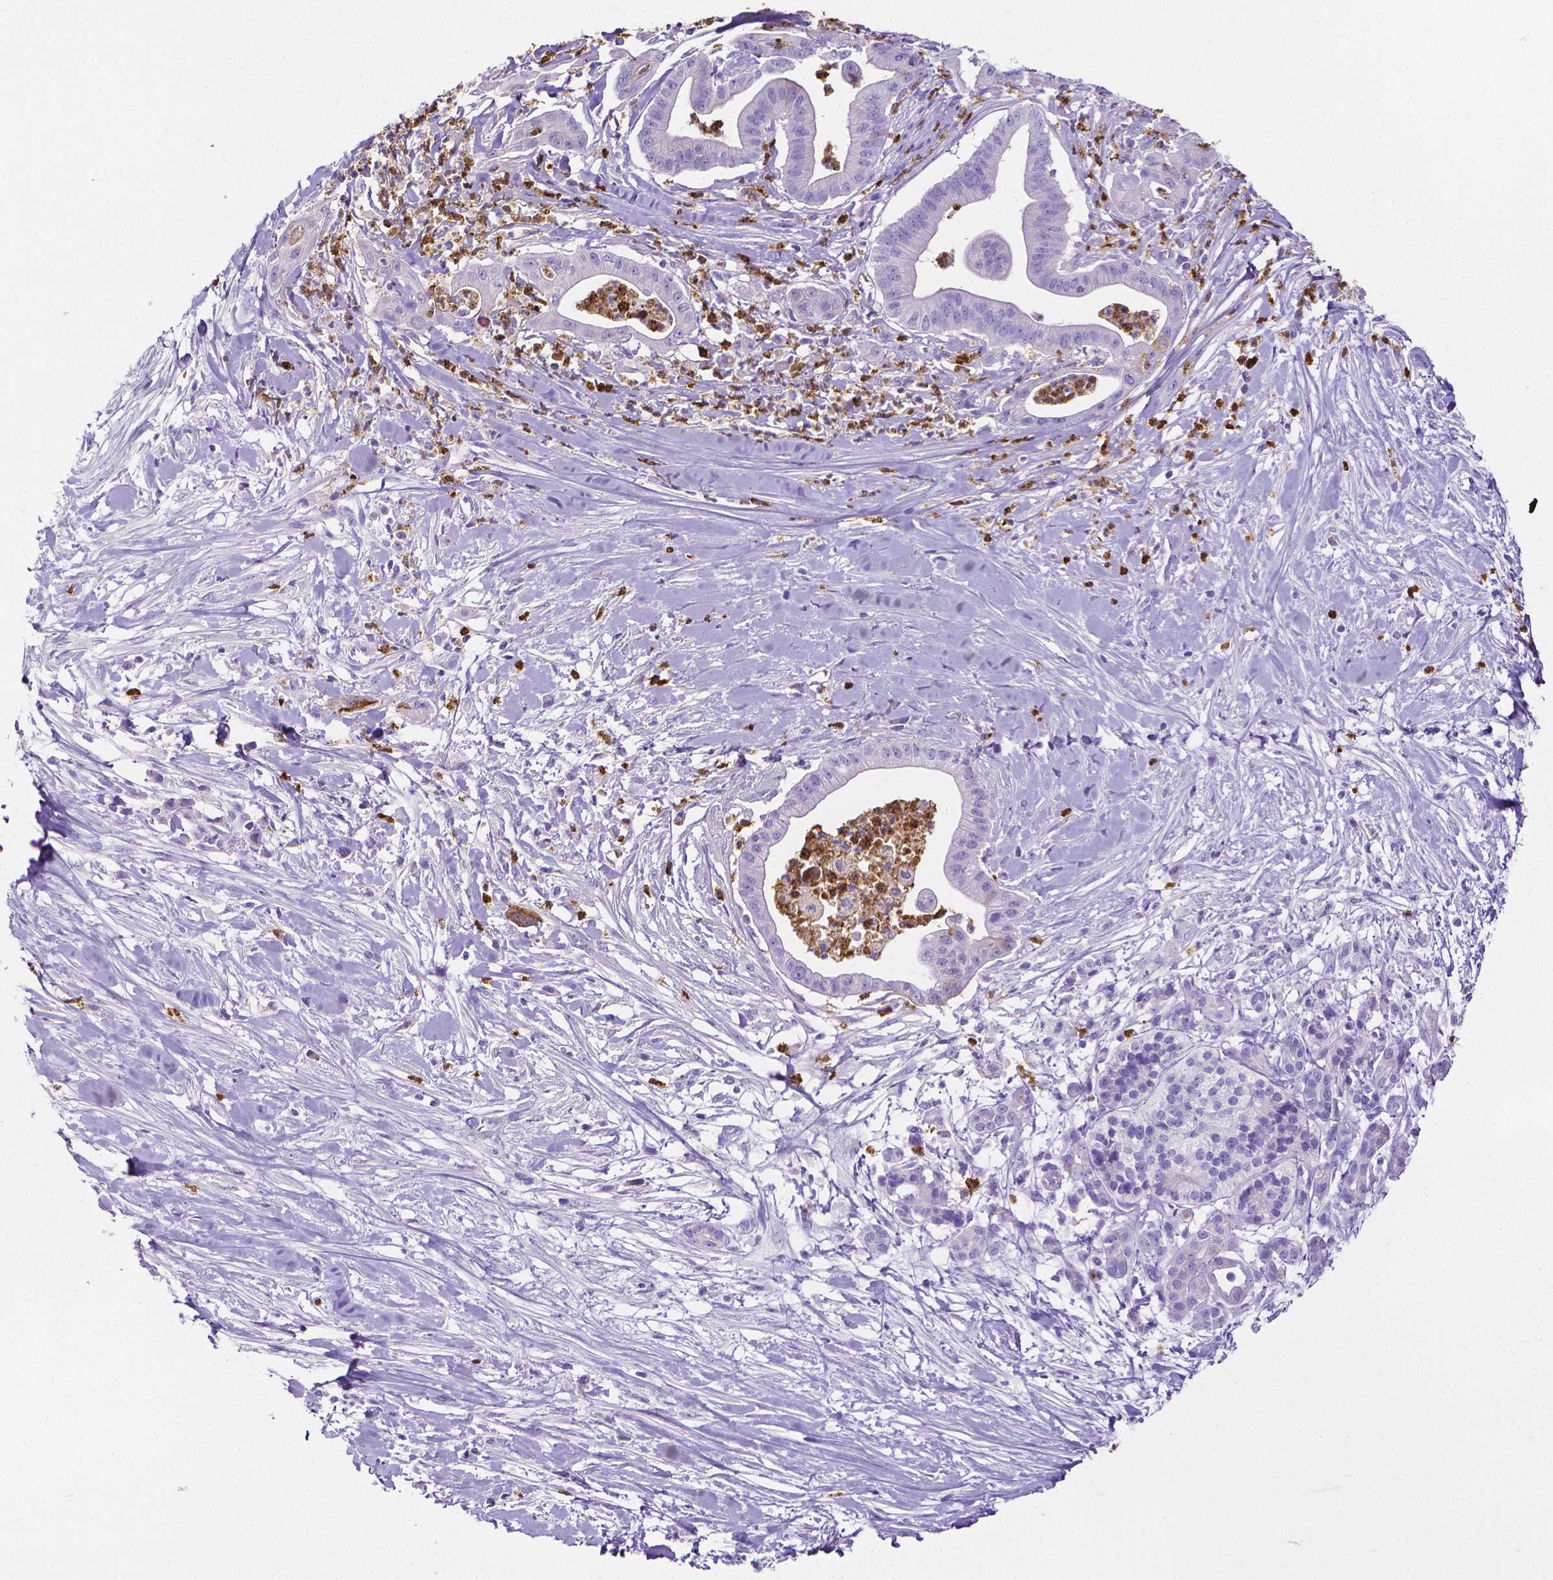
{"staining": {"intensity": "negative", "quantity": "none", "location": "none"}, "tissue": "pancreatic cancer", "cell_type": "Tumor cells", "image_type": "cancer", "snomed": [{"axis": "morphology", "description": "Normal tissue, NOS"}, {"axis": "morphology", "description": "Adenocarcinoma, NOS"}, {"axis": "topography", "description": "Lymph node"}, {"axis": "topography", "description": "Pancreas"}], "caption": "There is no significant positivity in tumor cells of pancreatic cancer.", "gene": "MMP9", "patient": {"sex": "female", "age": 58}}